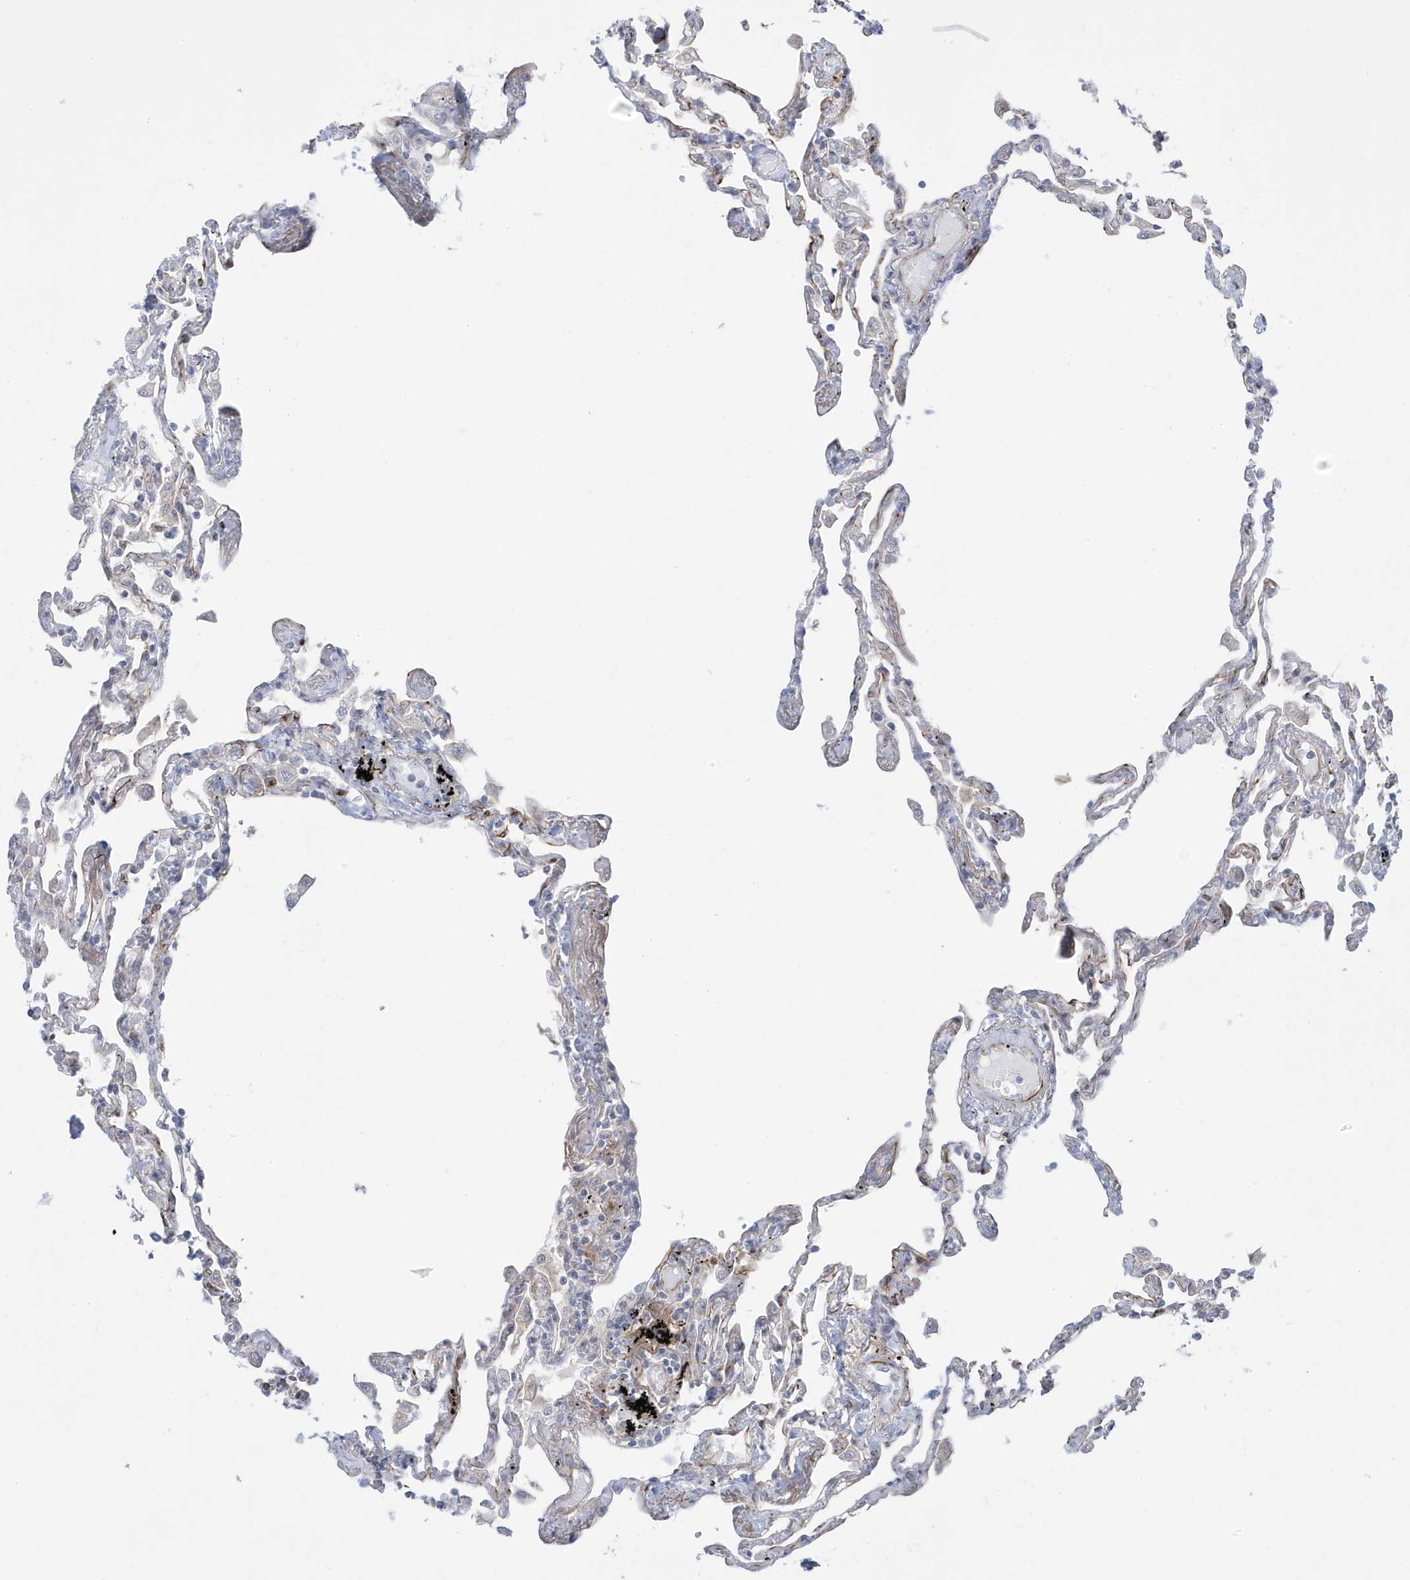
{"staining": {"intensity": "negative", "quantity": "none", "location": "none"}, "tissue": "lung", "cell_type": "Alveolar cells", "image_type": "normal", "snomed": [{"axis": "morphology", "description": "Normal tissue, NOS"}, {"axis": "topography", "description": "Lung"}], "caption": "A histopathology image of lung stained for a protein displays no brown staining in alveolar cells. The staining is performed using DAB (3,3'-diaminobenzidine) brown chromogen with nuclei counter-stained in using hematoxylin.", "gene": "ADAMTSL3", "patient": {"sex": "female", "age": 67}}